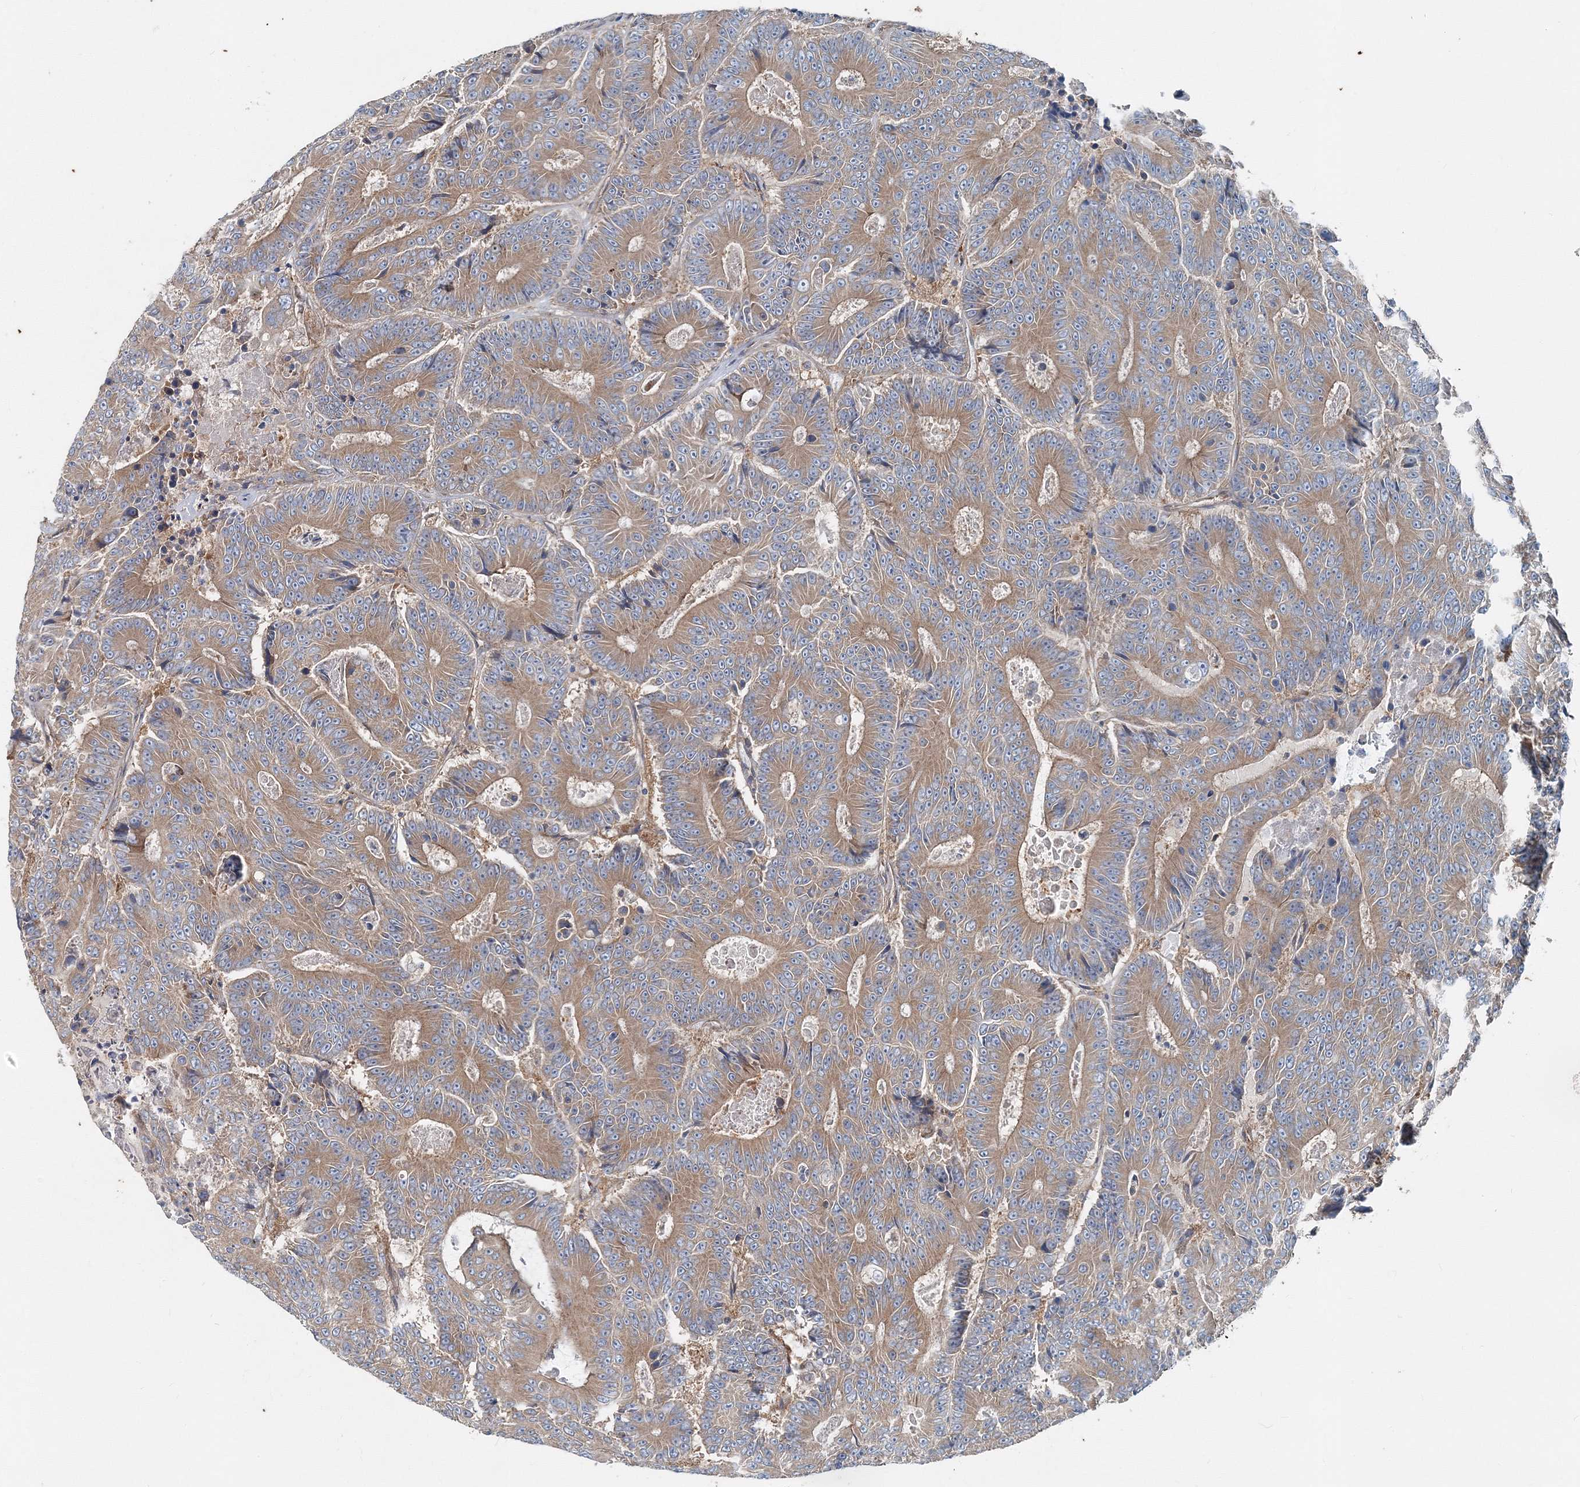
{"staining": {"intensity": "moderate", "quantity": ">75%", "location": "cytoplasmic/membranous"}, "tissue": "colorectal cancer", "cell_type": "Tumor cells", "image_type": "cancer", "snomed": [{"axis": "morphology", "description": "Adenocarcinoma, NOS"}, {"axis": "topography", "description": "Colon"}], "caption": "This histopathology image exhibits IHC staining of human adenocarcinoma (colorectal), with medium moderate cytoplasmic/membranous expression in approximately >75% of tumor cells.", "gene": "MPHOSPH9", "patient": {"sex": "male", "age": 83}}